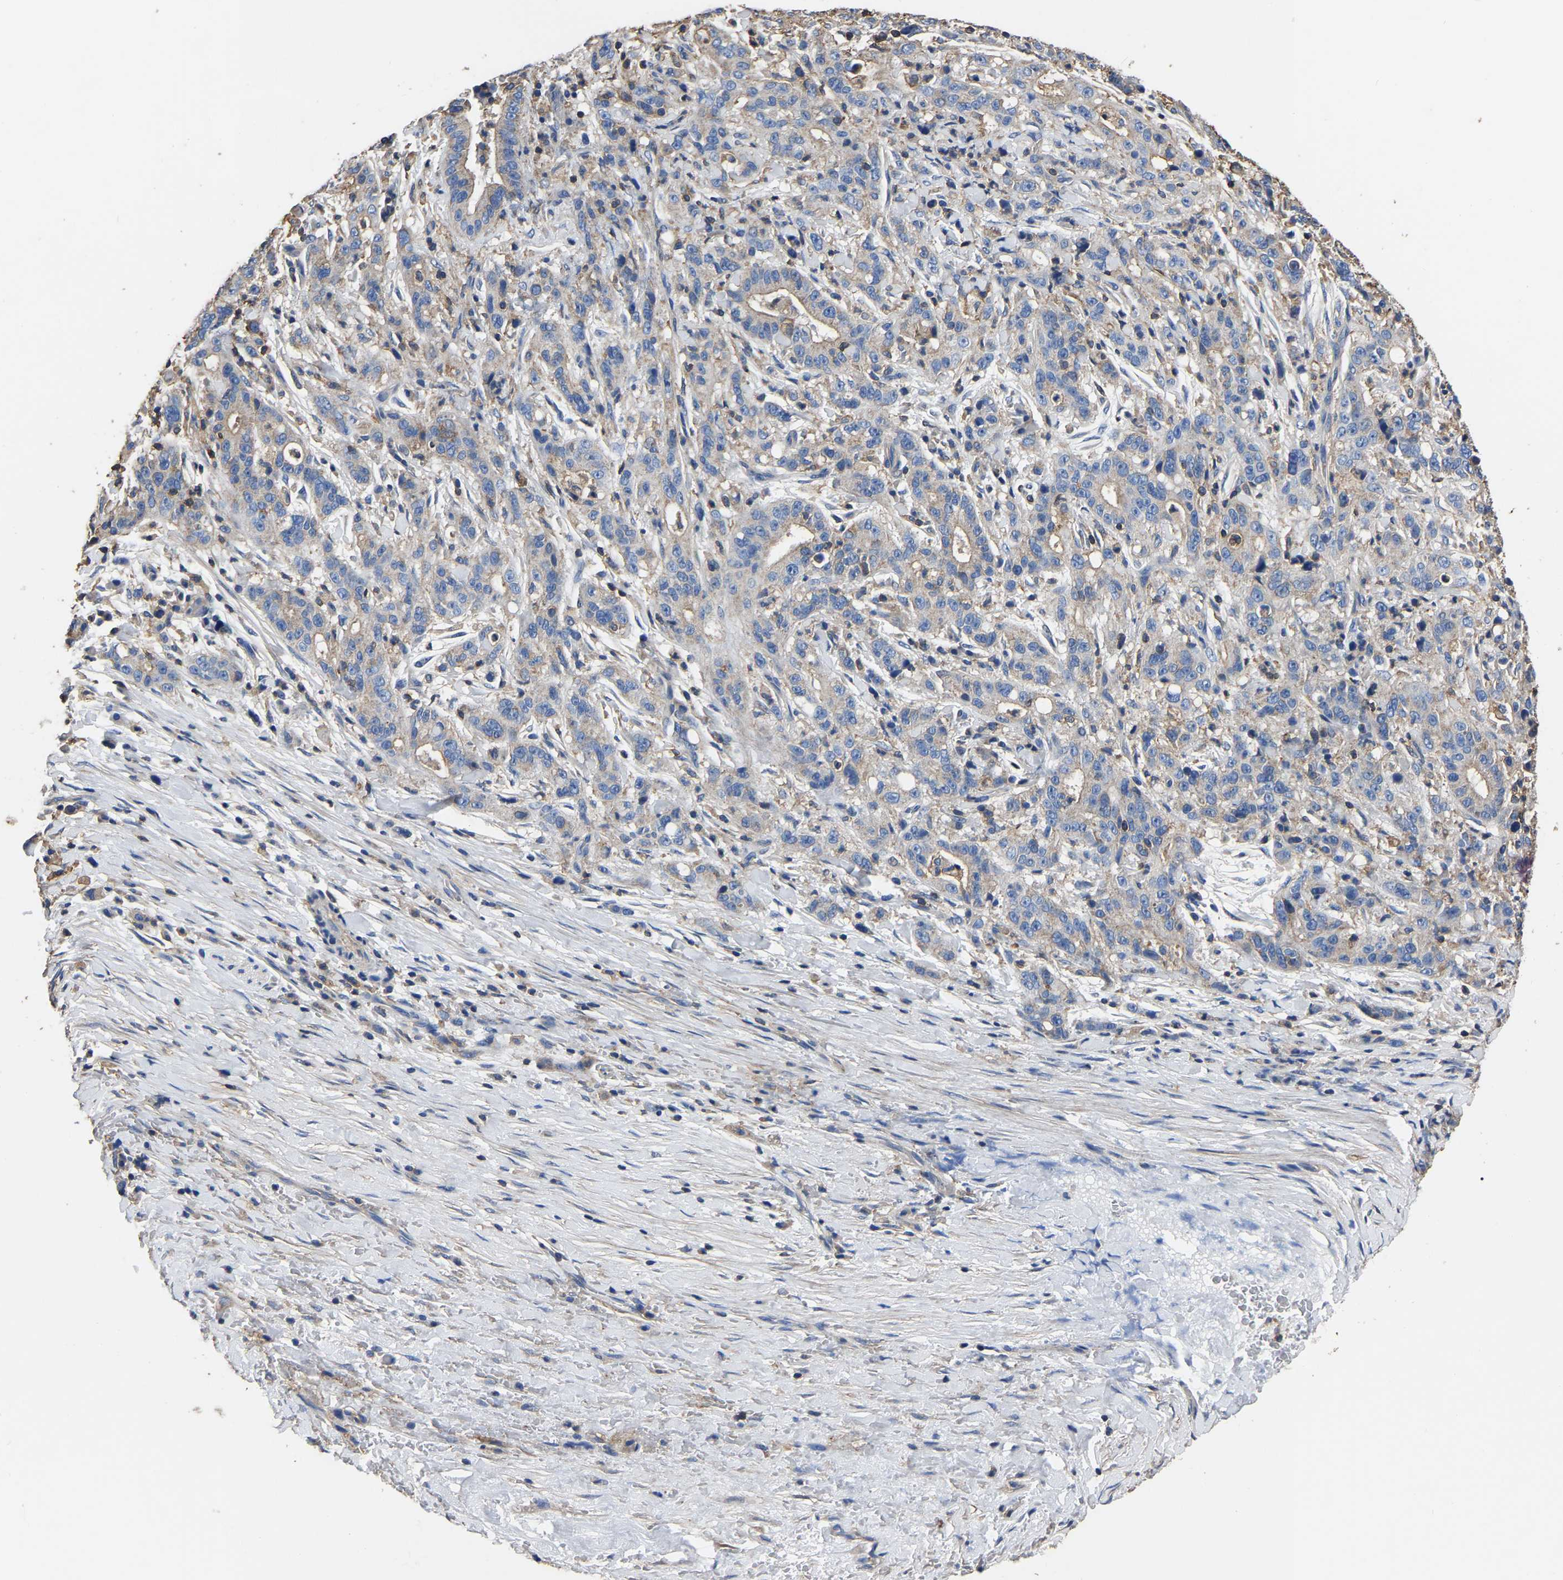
{"staining": {"intensity": "moderate", "quantity": "<25%", "location": "cytoplasmic/membranous"}, "tissue": "liver cancer", "cell_type": "Tumor cells", "image_type": "cancer", "snomed": [{"axis": "morphology", "description": "Cholangiocarcinoma"}, {"axis": "topography", "description": "Liver"}], "caption": "A high-resolution image shows immunohistochemistry staining of liver cancer, which reveals moderate cytoplasmic/membranous positivity in about <25% of tumor cells.", "gene": "ARMT1", "patient": {"sex": "female", "age": 38}}